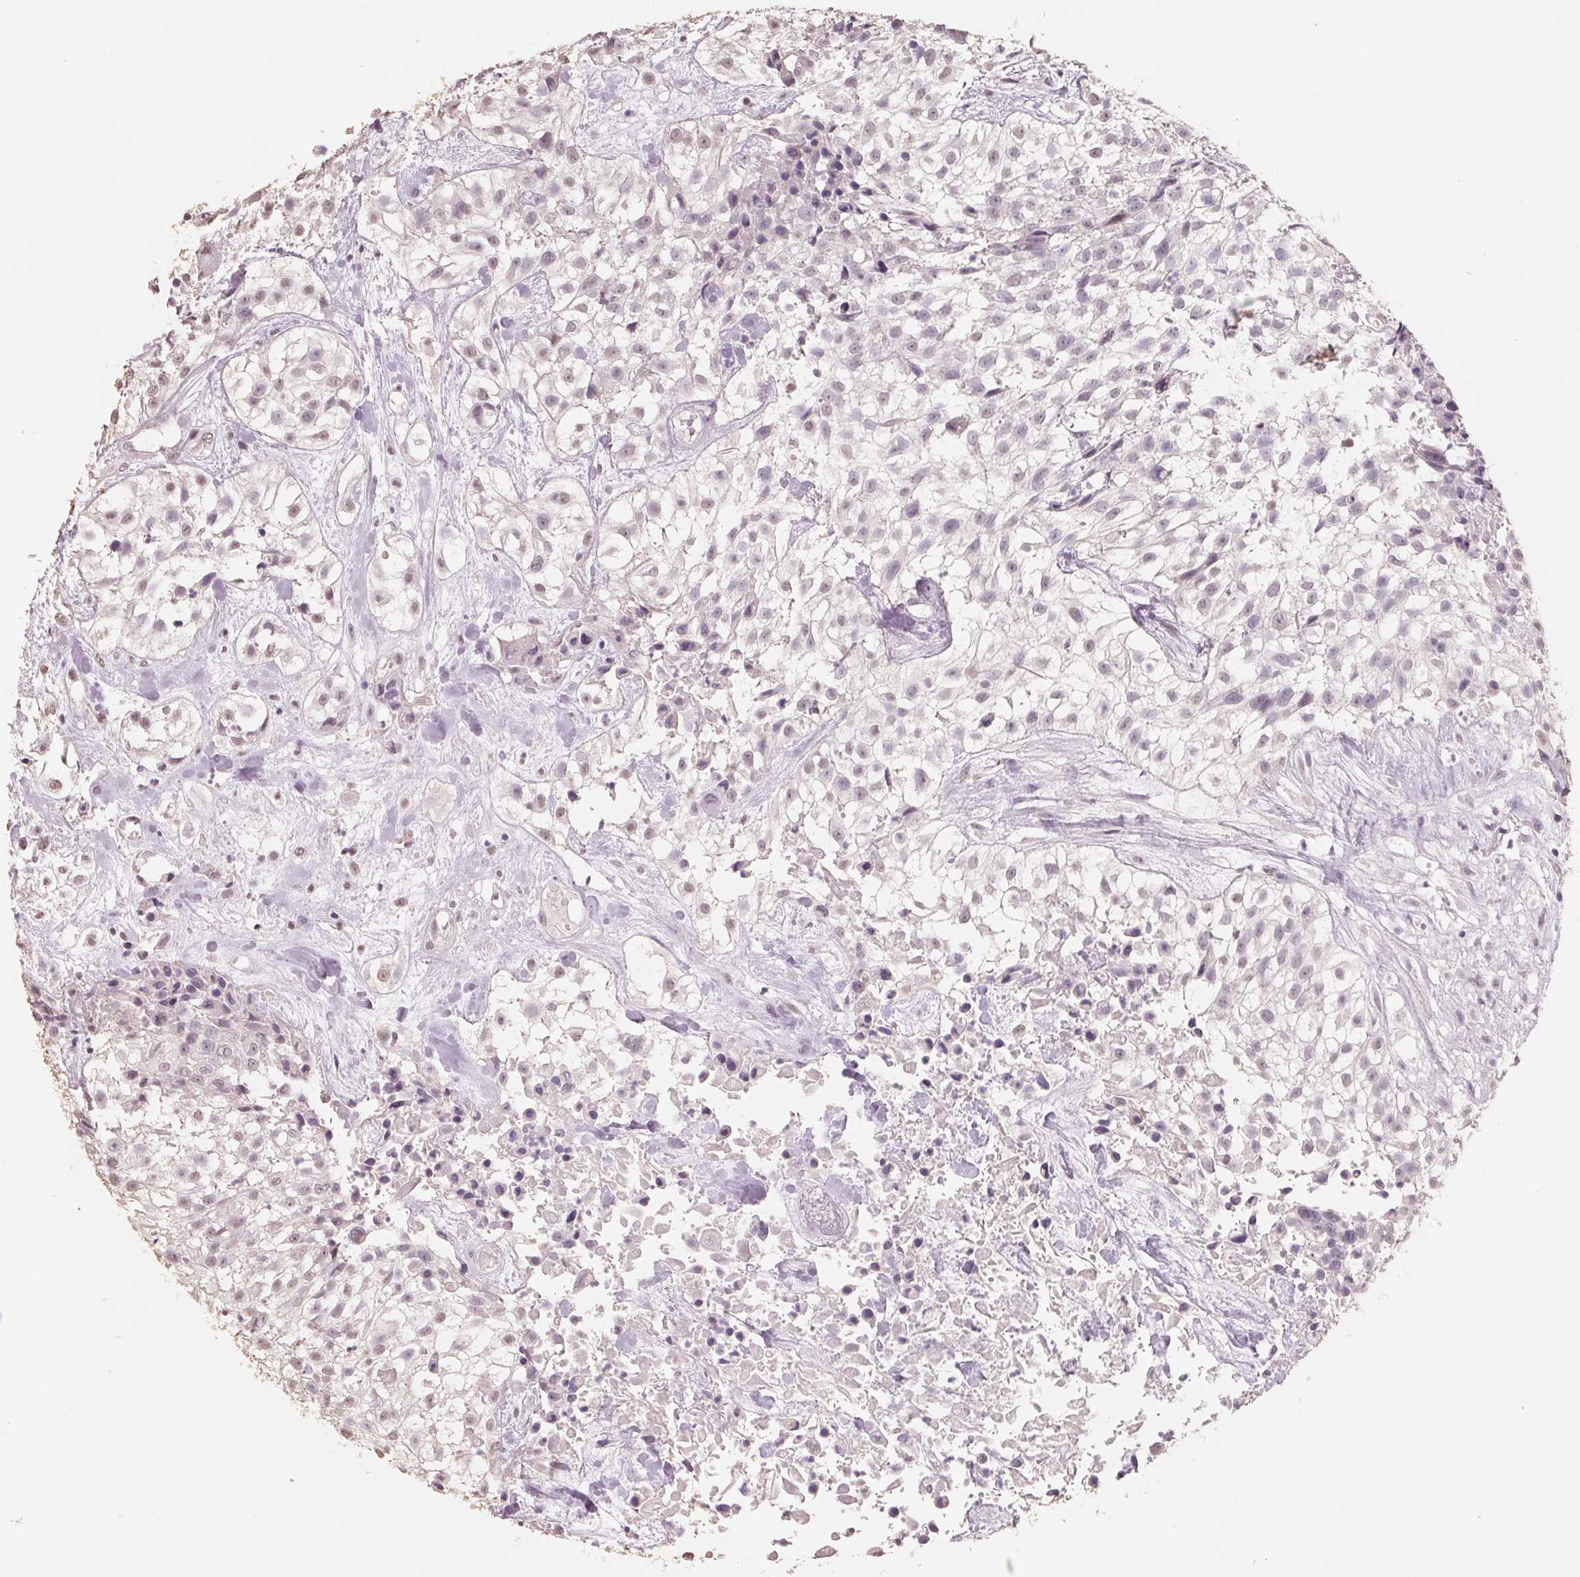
{"staining": {"intensity": "weak", "quantity": "25%-75%", "location": "nuclear"}, "tissue": "urothelial cancer", "cell_type": "Tumor cells", "image_type": "cancer", "snomed": [{"axis": "morphology", "description": "Urothelial carcinoma, High grade"}, {"axis": "topography", "description": "Urinary bladder"}], "caption": "High-grade urothelial carcinoma stained with DAB IHC shows low levels of weak nuclear staining in approximately 25%-75% of tumor cells. Ihc stains the protein in brown and the nuclei are stained blue.", "gene": "FTCD", "patient": {"sex": "male", "age": 56}}